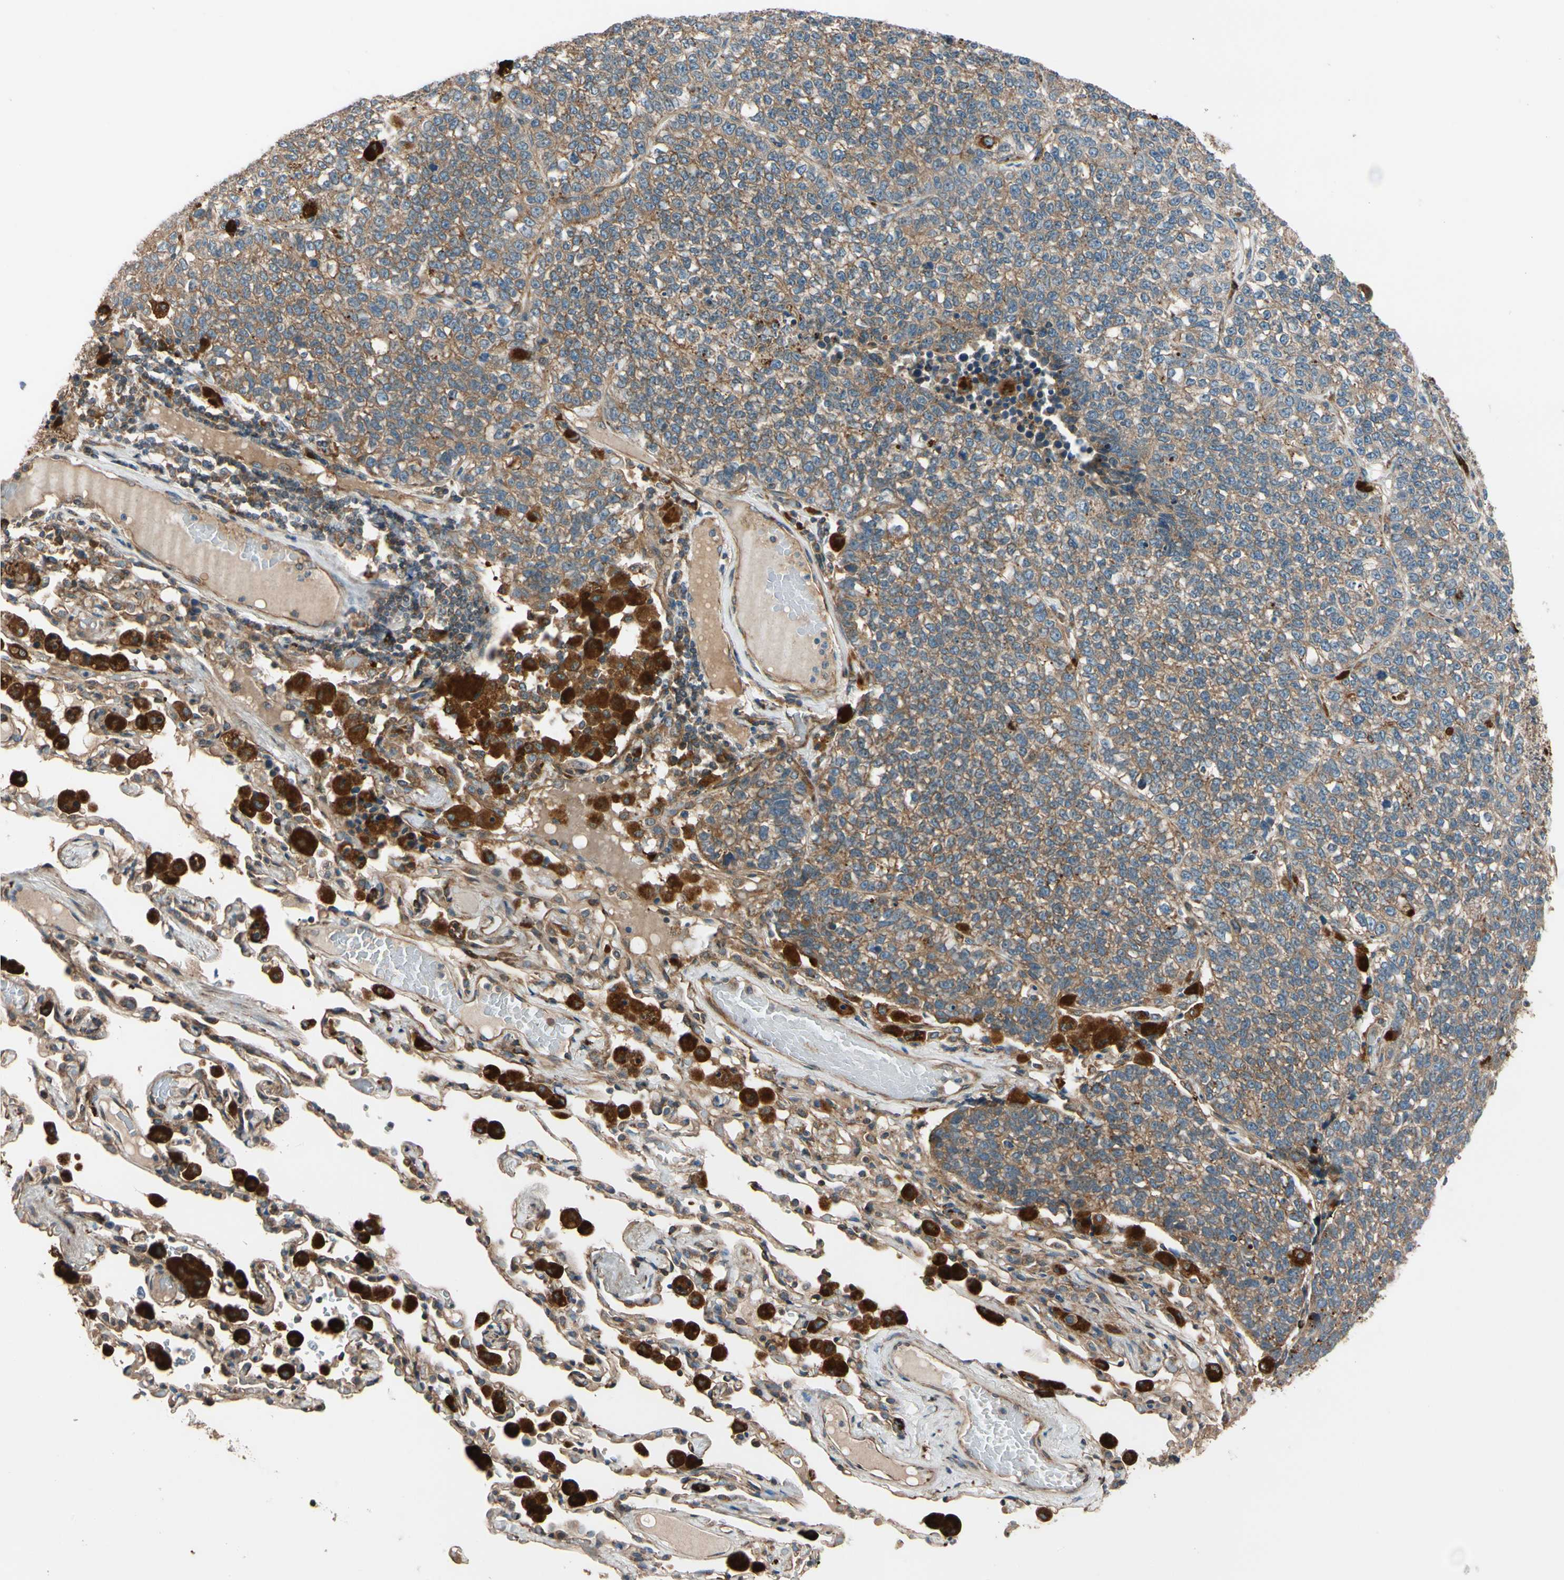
{"staining": {"intensity": "moderate", "quantity": ">75%", "location": "cytoplasmic/membranous"}, "tissue": "lung cancer", "cell_type": "Tumor cells", "image_type": "cancer", "snomed": [{"axis": "morphology", "description": "Adenocarcinoma, NOS"}, {"axis": "topography", "description": "Lung"}], "caption": "Protein analysis of lung cancer (adenocarcinoma) tissue shows moderate cytoplasmic/membranous positivity in about >75% of tumor cells.", "gene": "PHYH", "patient": {"sex": "male", "age": 49}}